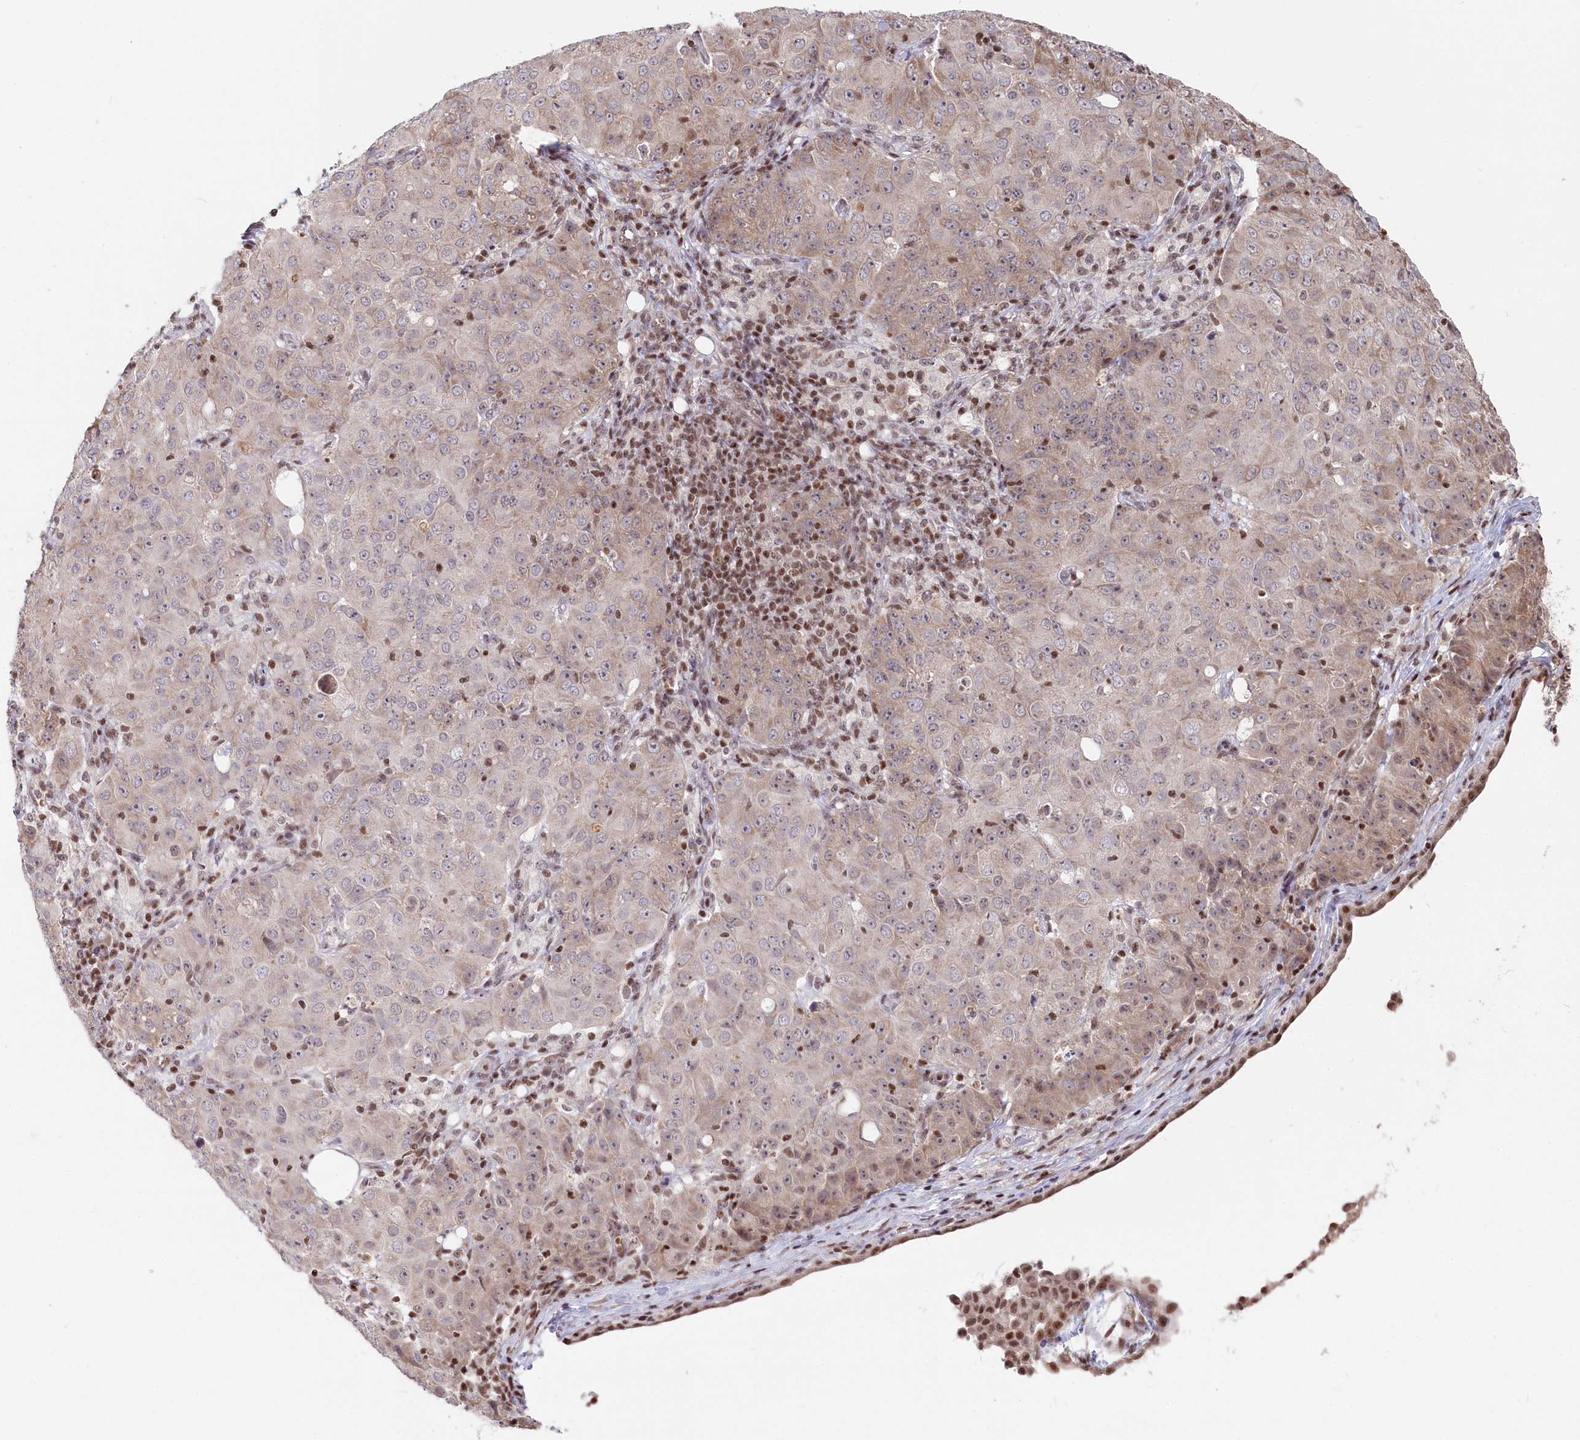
{"staining": {"intensity": "weak", "quantity": "<25%", "location": "cytoplasmic/membranous,nuclear"}, "tissue": "ovarian cancer", "cell_type": "Tumor cells", "image_type": "cancer", "snomed": [{"axis": "morphology", "description": "Carcinoma, endometroid"}, {"axis": "topography", "description": "Ovary"}], "caption": "Immunohistochemical staining of ovarian cancer (endometroid carcinoma) reveals no significant staining in tumor cells.", "gene": "CGGBP1", "patient": {"sex": "female", "age": 42}}